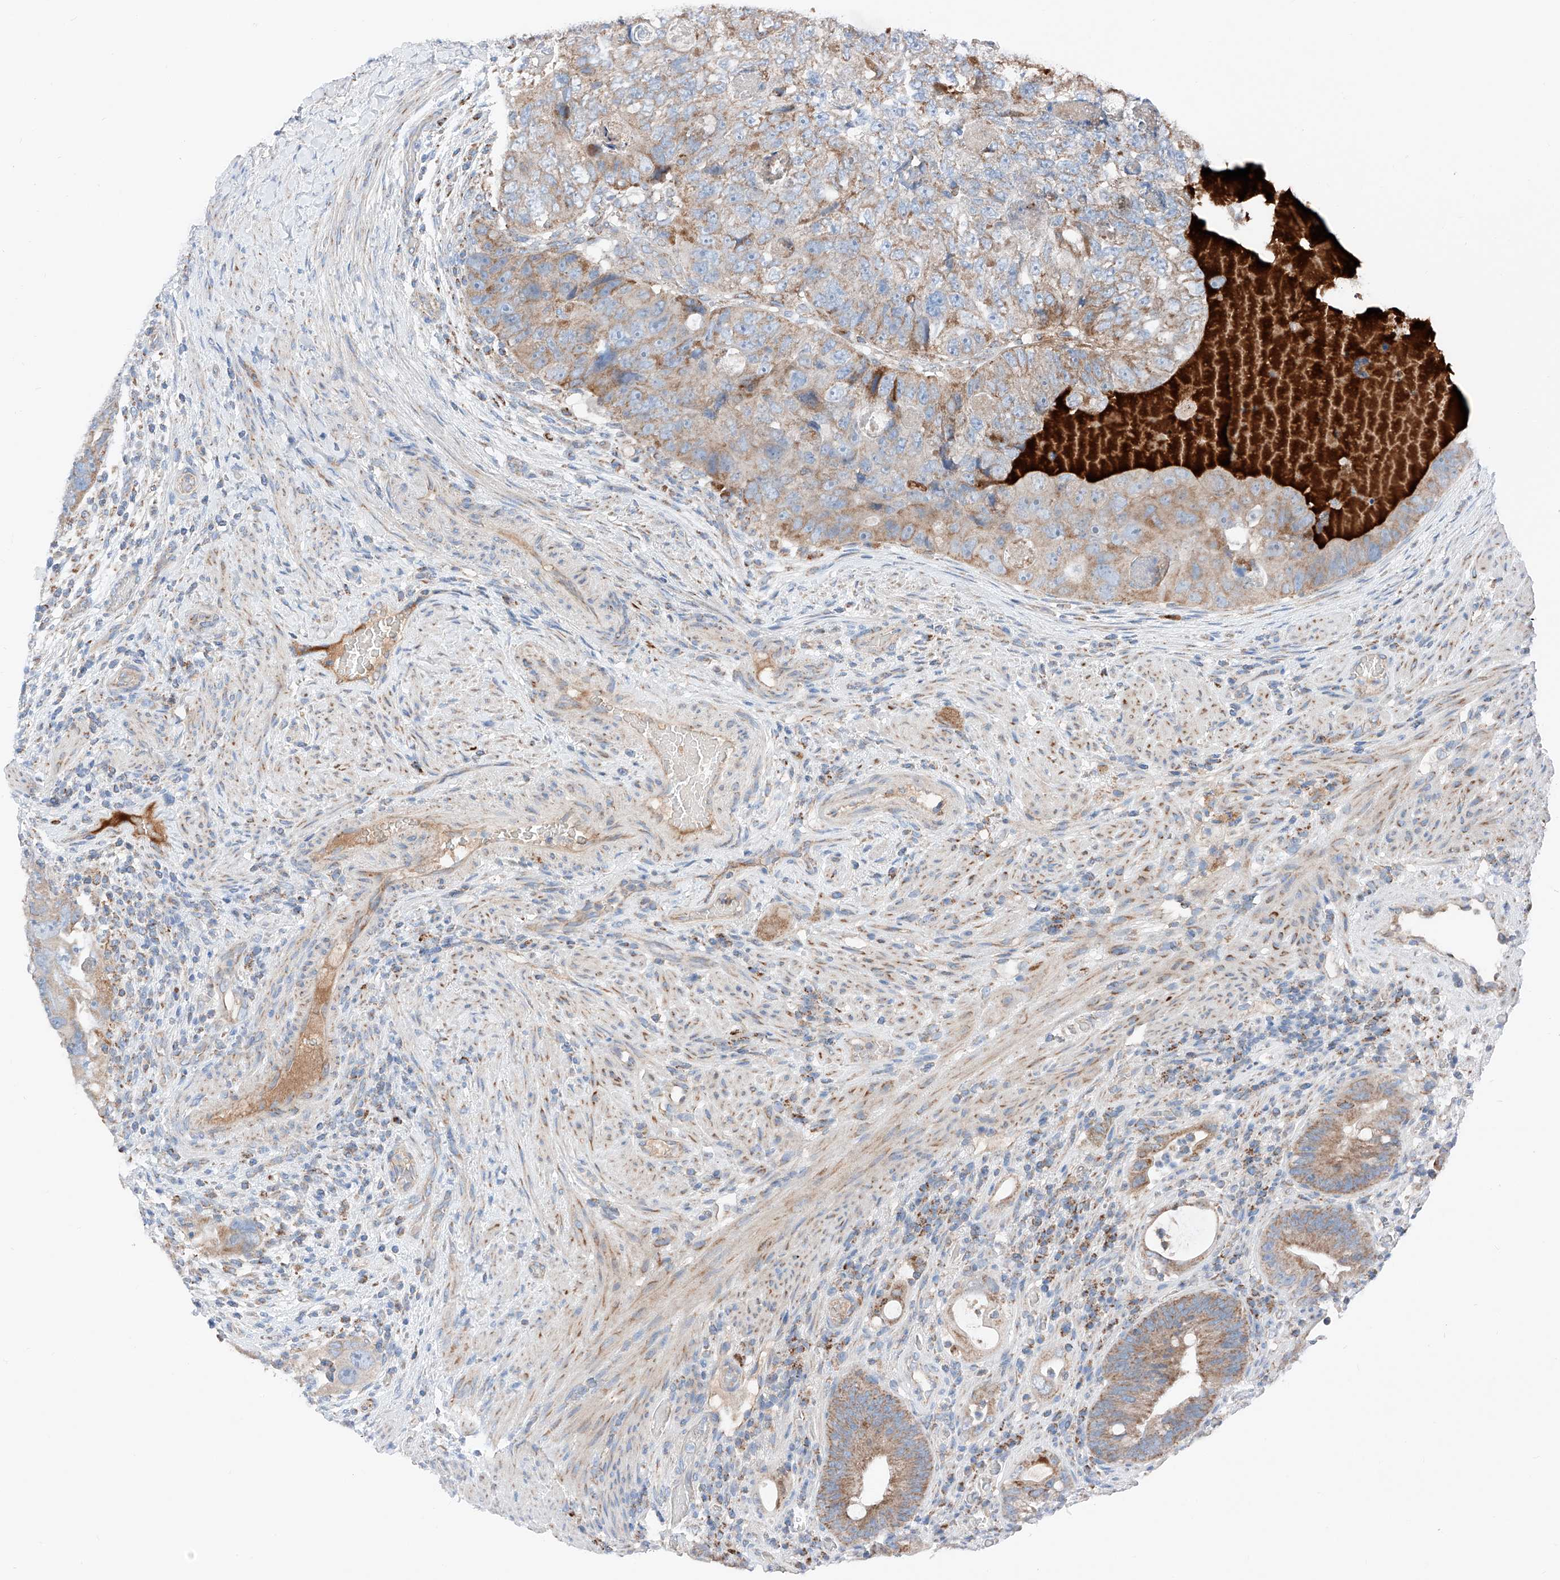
{"staining": {"intensity": "moderate", "quantity": "25%-75%", "location": "cytoplasmic/membranous"}, "tissue": "colorectal cancer", "cell_type": "Tumor cells", "image_type": "cancer", "snomed": [{"axis": "morphology", "description": "Adenocarcinoma, NOS"}, {"axis": "topography", "description": "Rectum"}], "caption": "The immunohistochemical stain highlights moderate cytoplasmic/membranous expression in tumor cells of colorectal adenocarcinoma tissue. (DAB = brown stain, brightfield microscopy at high magnification).", "gene": "MRAP", "patient": {"sex": "male", "age": 59}}